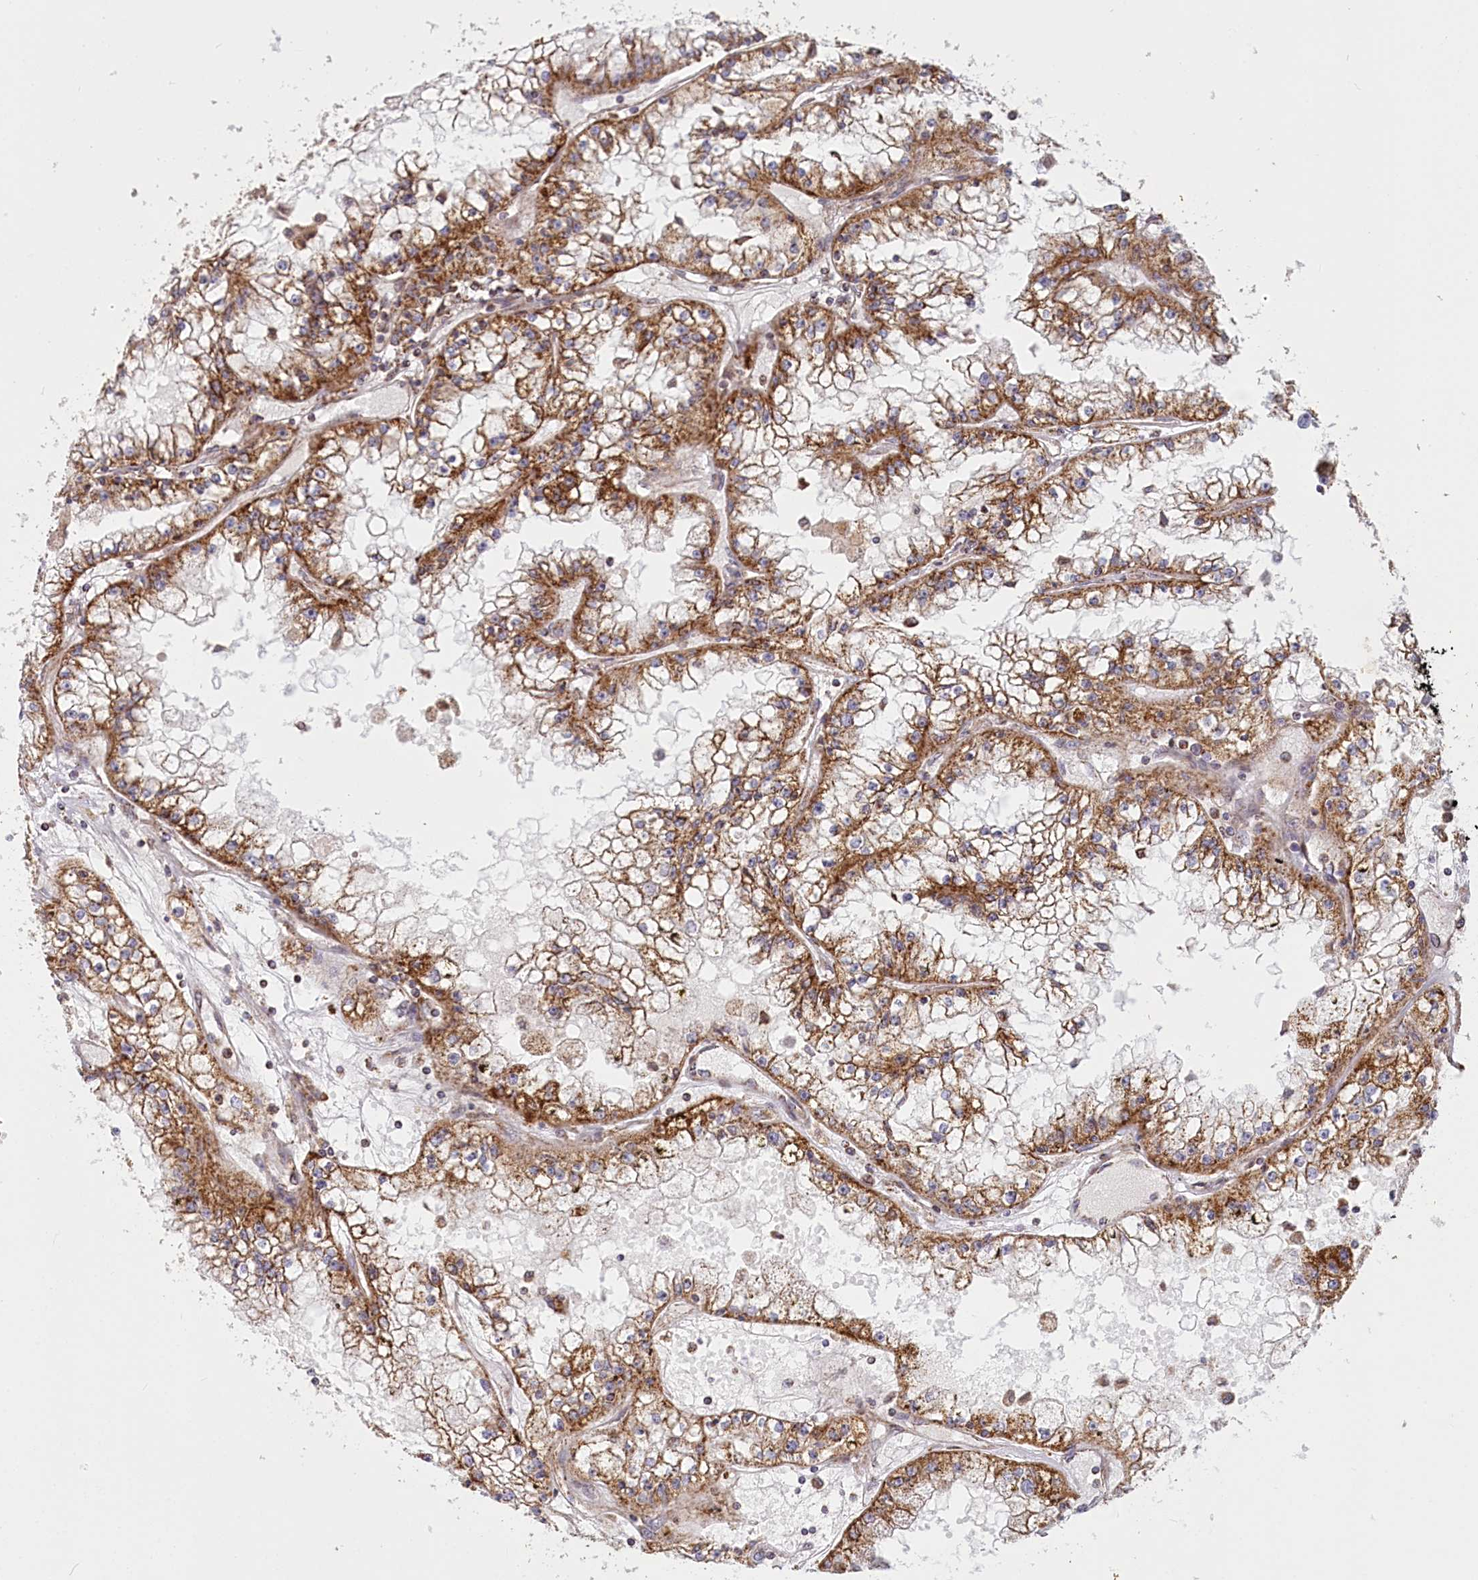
{"staining": {"intensity": "moderate", "quantity": ">75%", "location": "cytoplasmic/membranous"}, "tissue": "renal cancer", "cell_type": "Tumor cells", "image_type": "cancer", "snomed": [{"axis": "morphology", "description": "Adenocarcinoma, NOS"}, {"axis": "topography", "description": "Kidney"}], "caption": "Immunohistochemistry (IHC) staining of renal adenocarcinoma, which reveals medium levels of moderate cytoplasmic/membranous positivity in about >75% of tumor cells indicating moderate cytoplasmic/membranous protein positivity. The staining was performed using DAB (brown) for protein detection and nuclei were counterstained in hematoxylin (blue).", "gene": "UMPS", "patient": {"sex": "male", "age": 56}}